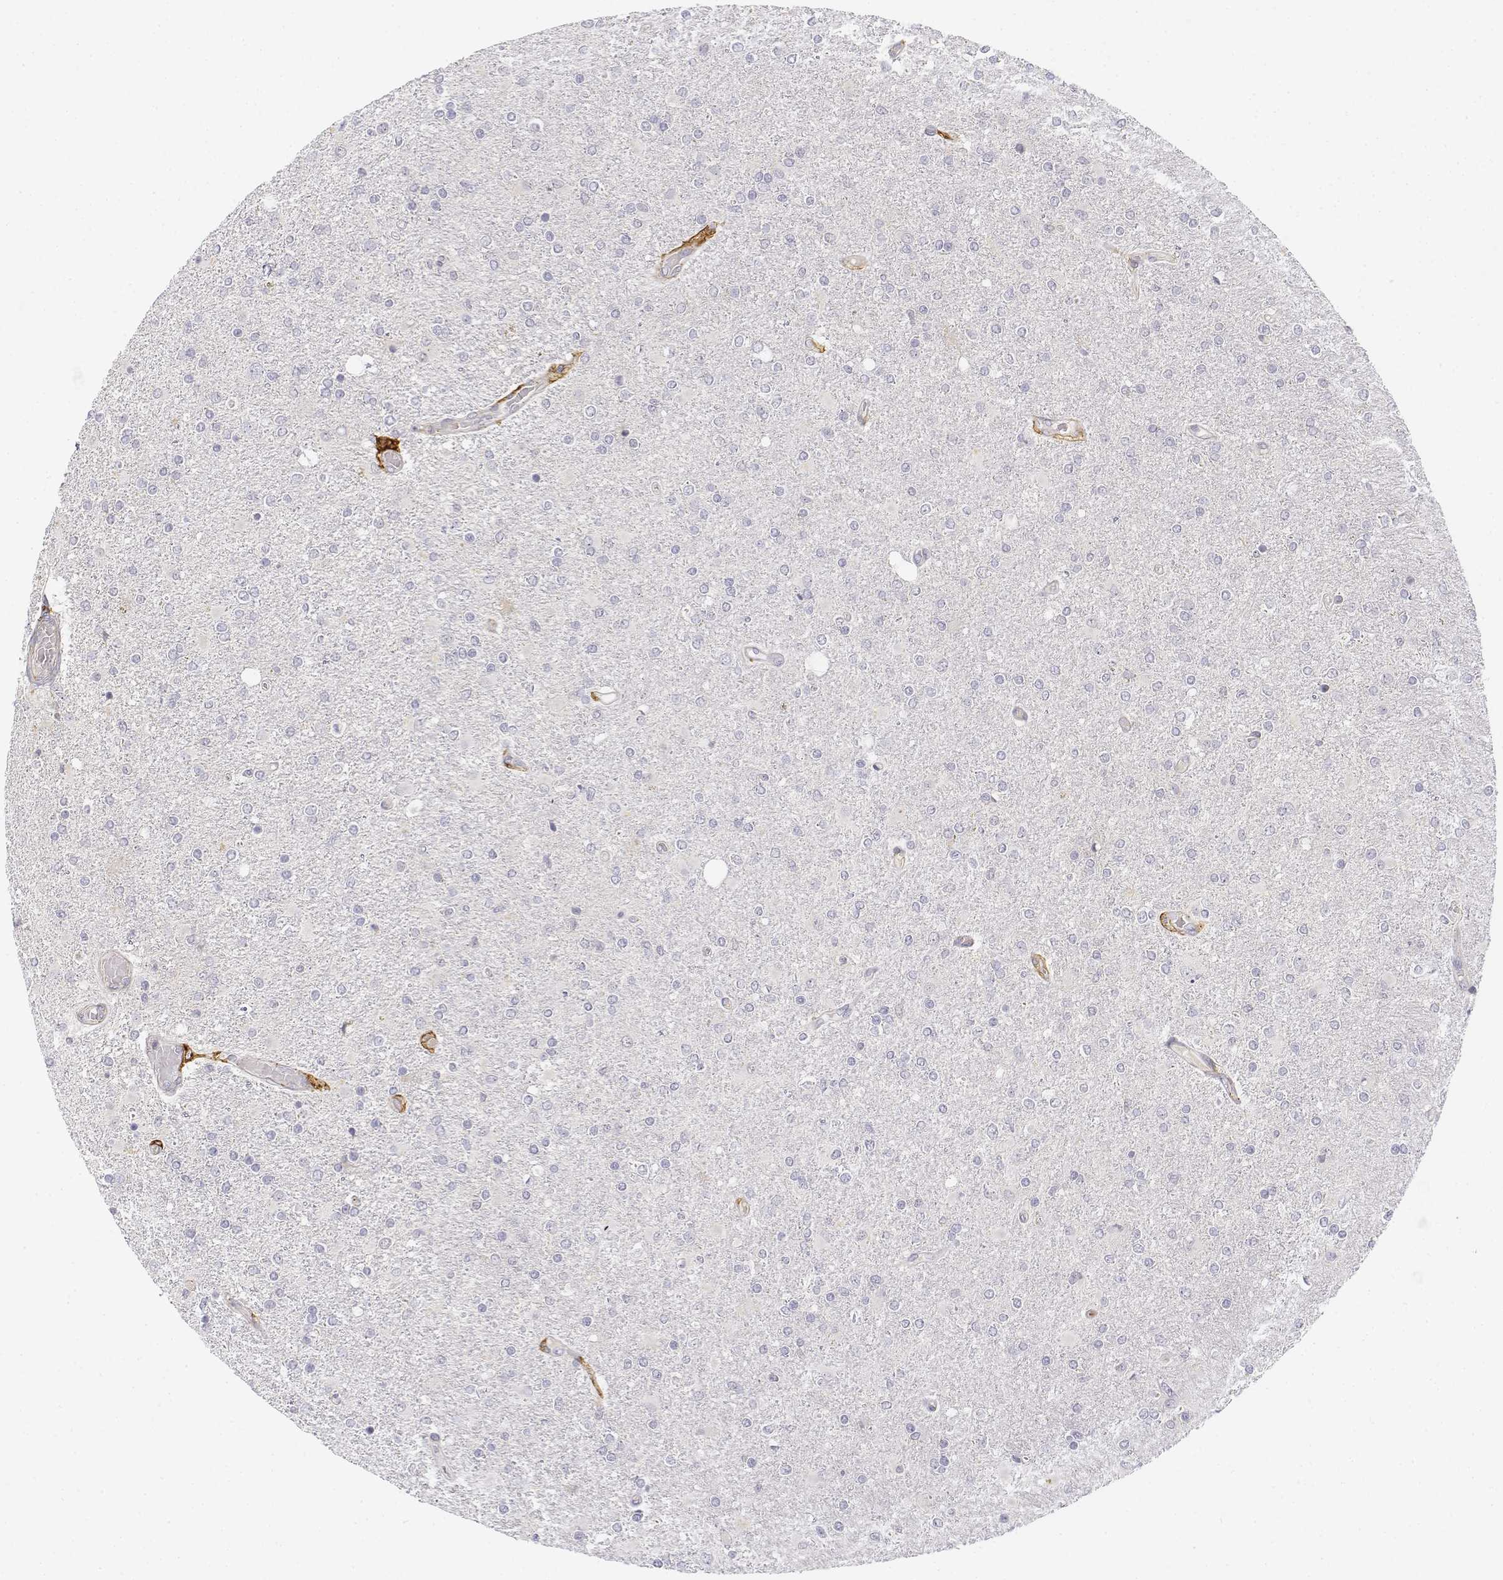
{"staining": {"intensity": "negative", "quantity": "none", "location": "none"}, "tissue": "glioma", "cell_type": "Tumor cells", "image_type": "cancer", "snomed": [{"axis": "morphology", "description": "Glioma, malignant, High grade"}, {"axis": "topography", "description": "Cerebral cortex"}], "caption": "This is a histopathology image of immunohistochemistry staining of glioma, which shows no staining in tumor cells.", "gene": "CD14", "patient": {"sex": "male", "age": 70}}